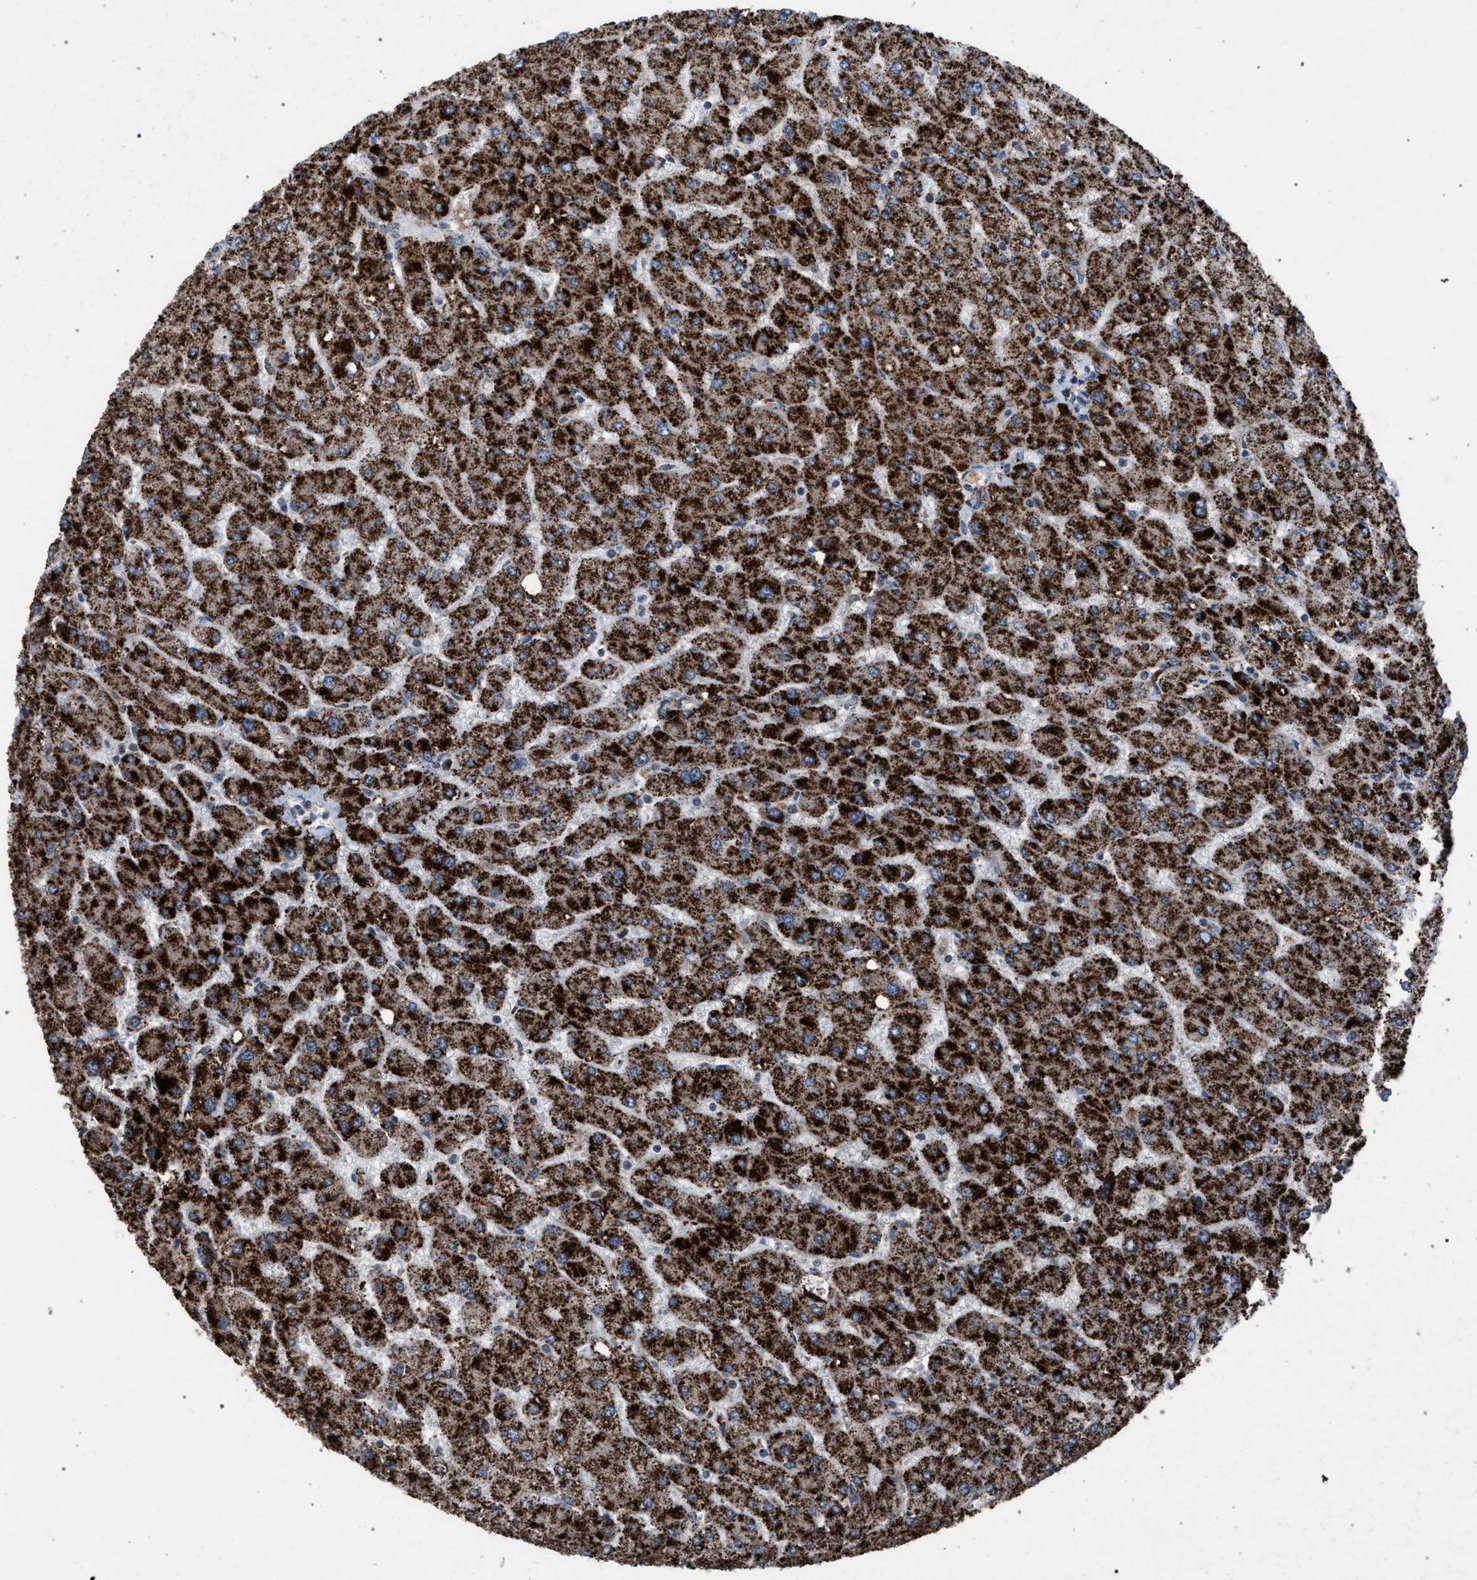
{"staining": {"intensity": "weak", "quantity": "25%-75%", "location": "cytoplasmic/membranous"}, "tissue": "liver", "cell_type": "Cholangiocytes", "image_type": "normal", "snomed": [{"axis": "morphology", "description": "Normal tissue, NOS"}, {"axis": "topography", "description": "Liver"}], "caption": "Protein analysis of benign liver exhibits weak cytoplasmic/membranous expression in about 25%-75% of cholangiocytes.", "gene": "HSD17B4", "patient": {"sex": "male", "age": 55}}